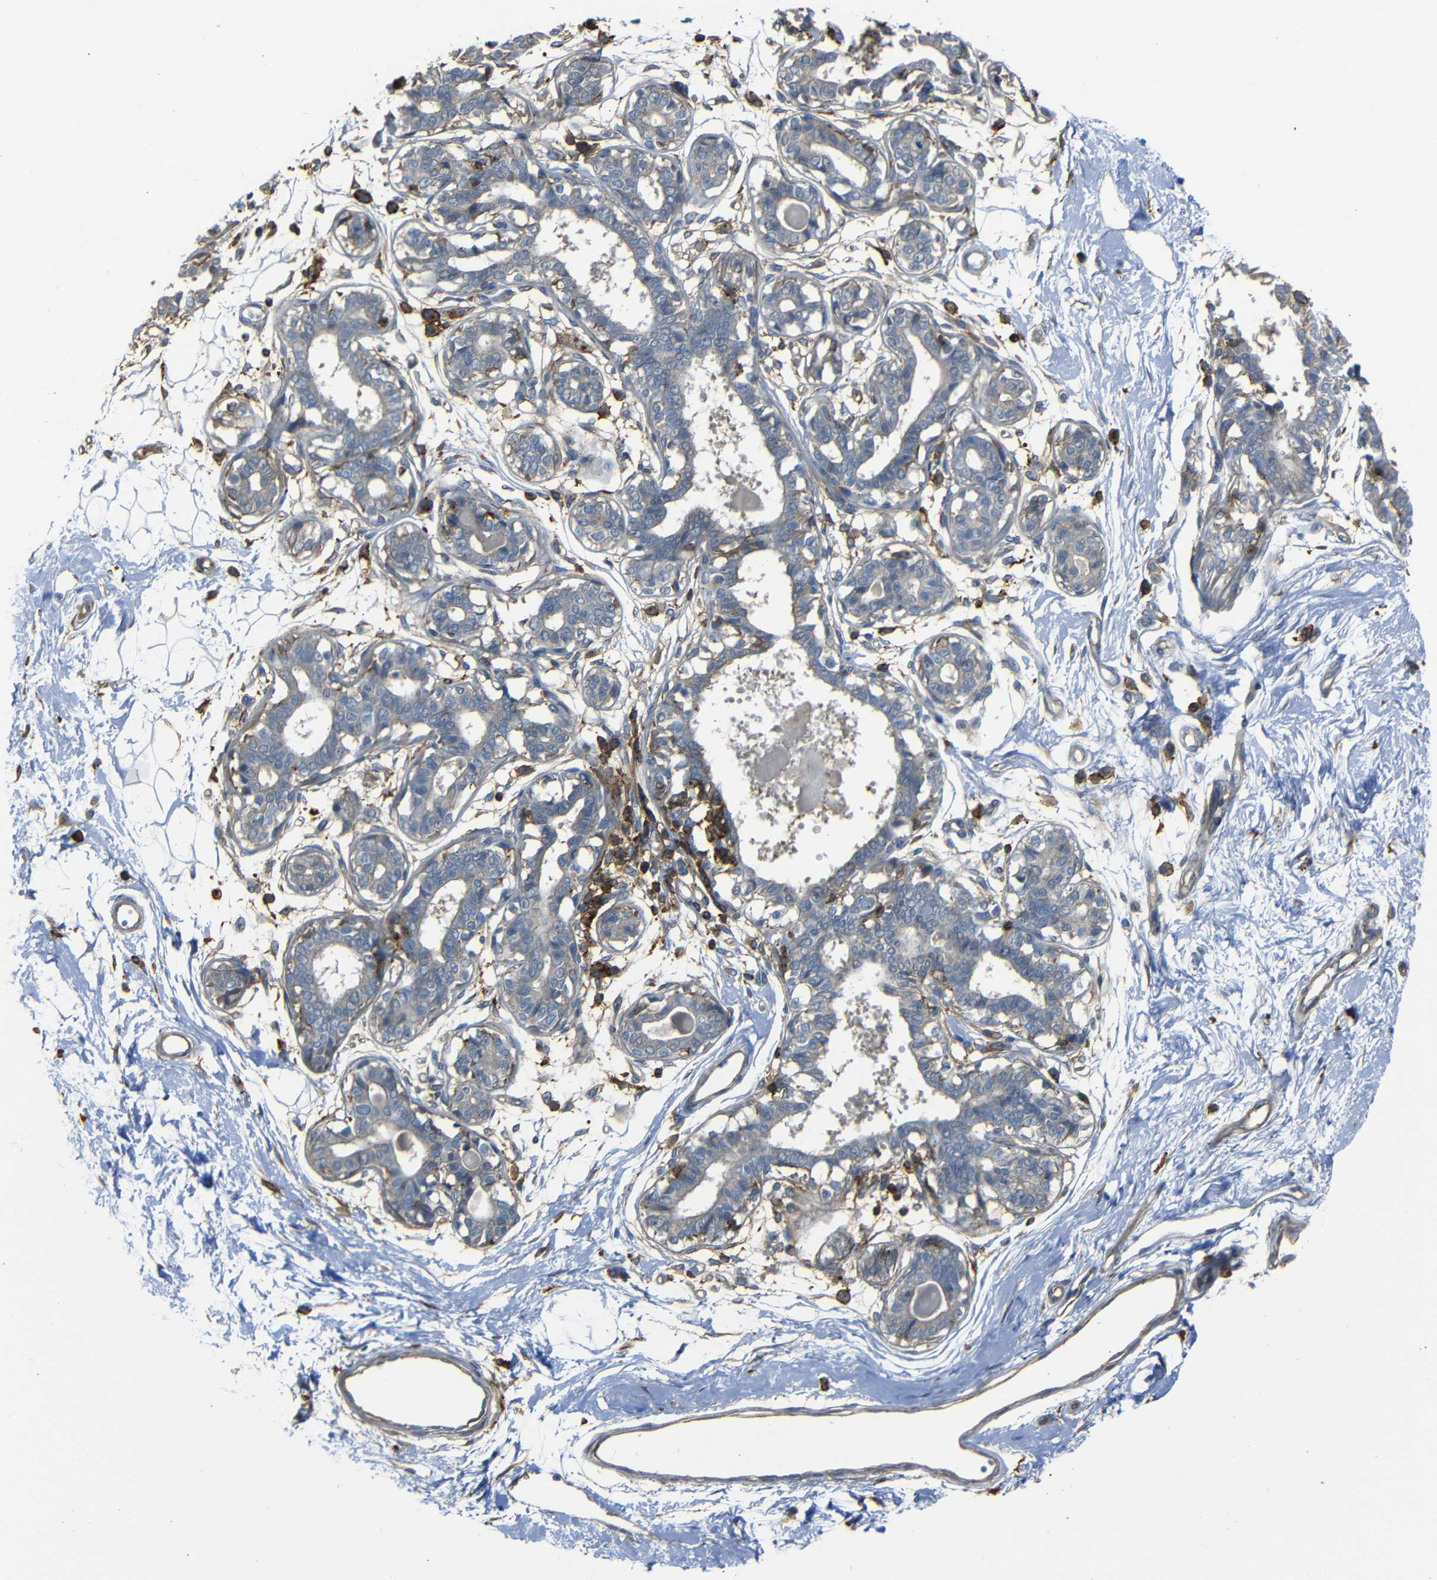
{"staining": {"intensity": "negative", "quantity": "none", "location": "none"}, "tissue": "breast", "cell_type": "Adipocytes", "image_type": "normal", "snomed": [{"axis": "morphology", "description": "Normal tissue, NOS"}, {"axis": "topography", "description": "Breast"}], "caption": "Protein analysis of normal breast displays no significant staining in adipocytes. (Stains: DAB IHC with hematoxylin counter stain, Microscopy: brightfield microscopy at high magnification).", "gene": "ADGRE5", "patient": {"sex": "female", "age": 45}}